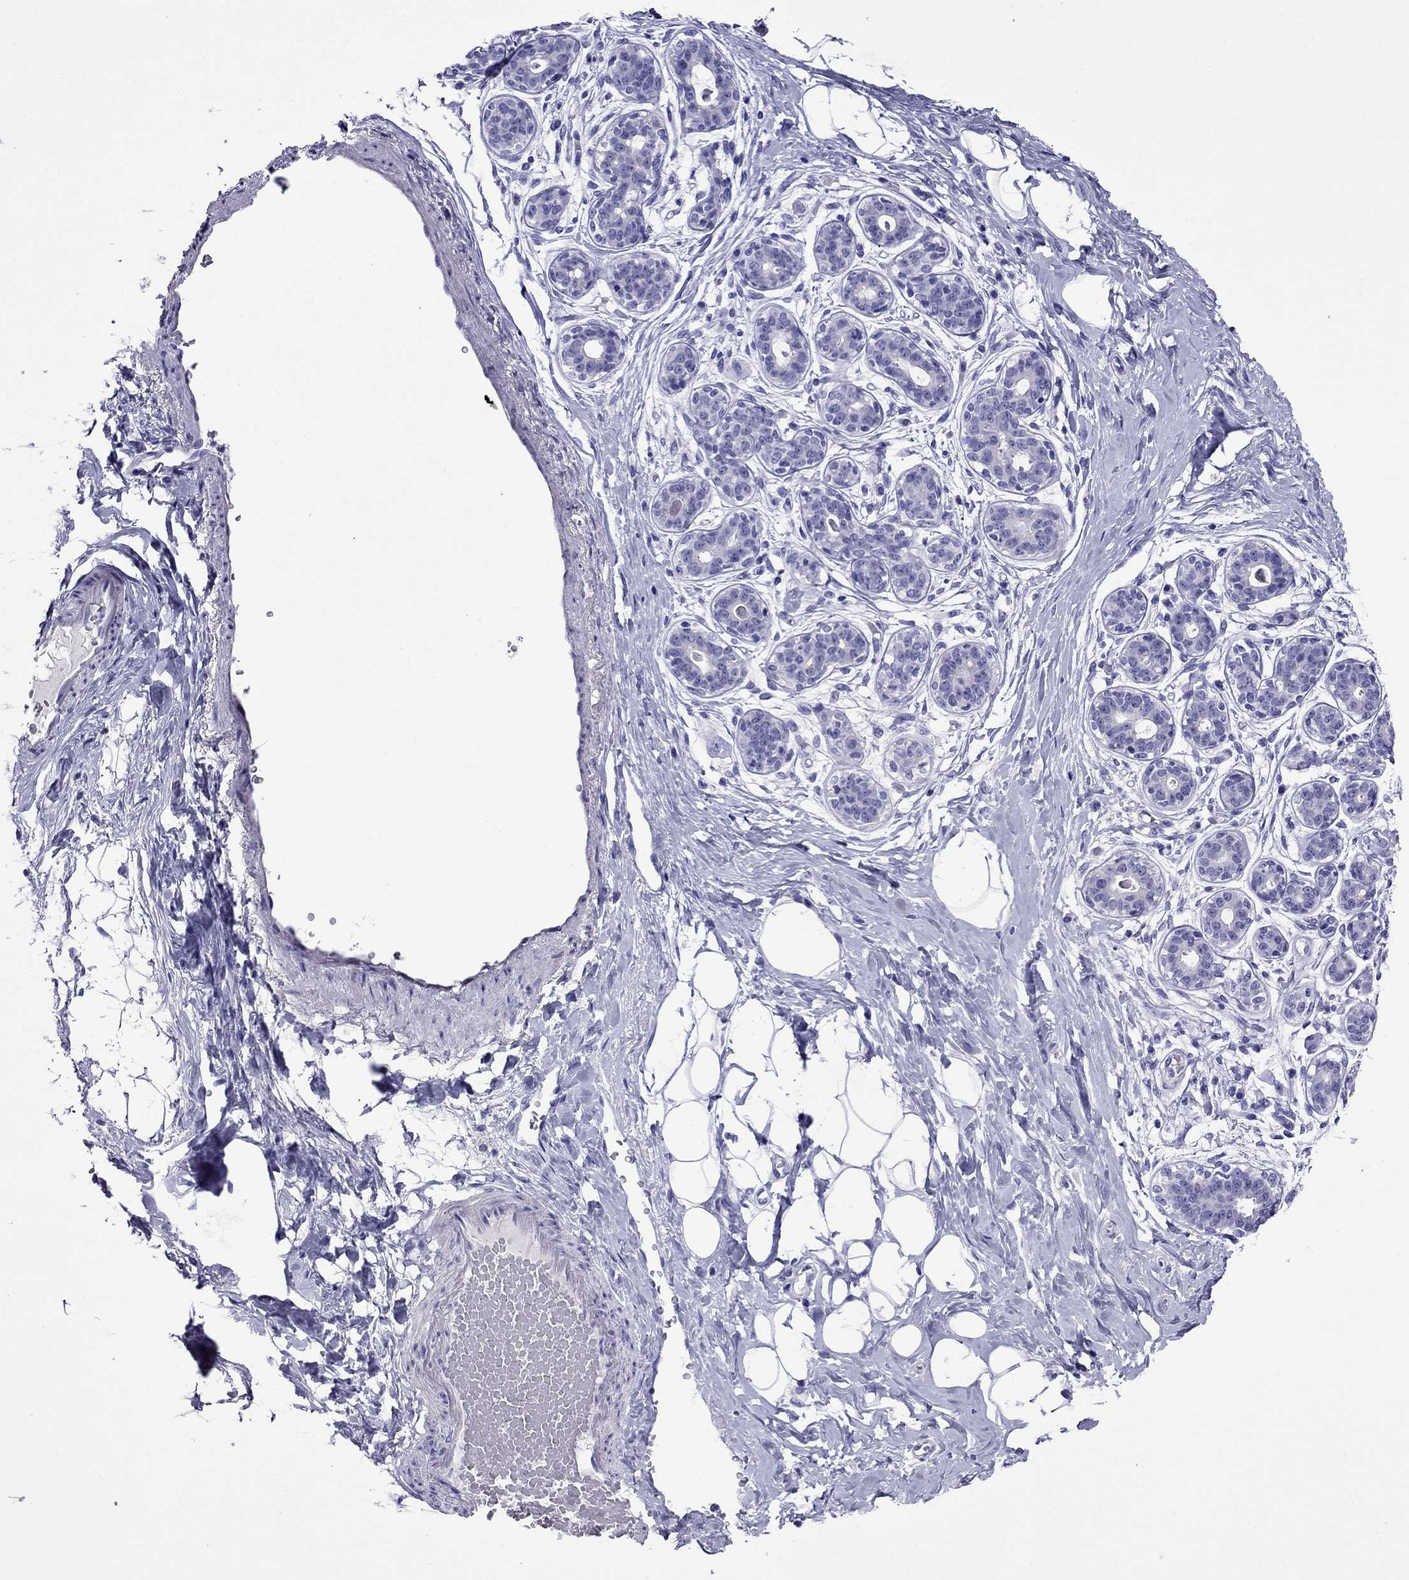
{"staining": {"intensity": "negative", "quantity": "none", "location": "none"}, "tissue": "breast", "cell_type": "Adipocytes", "image_type": "normal", "snomed": [{"axis": "morphology", "description": "Normal tissue, NOS"}, {"axis": "topography", "description": "Skin"}, {"axis": "topography", "description": "Breast"}], "caption": "Immunohistochemical staining of normal breast exhibits no significant positivity in adipocytes.", "gene": "CRYBA1", "patient": {"sex": "female", "age": 43}}